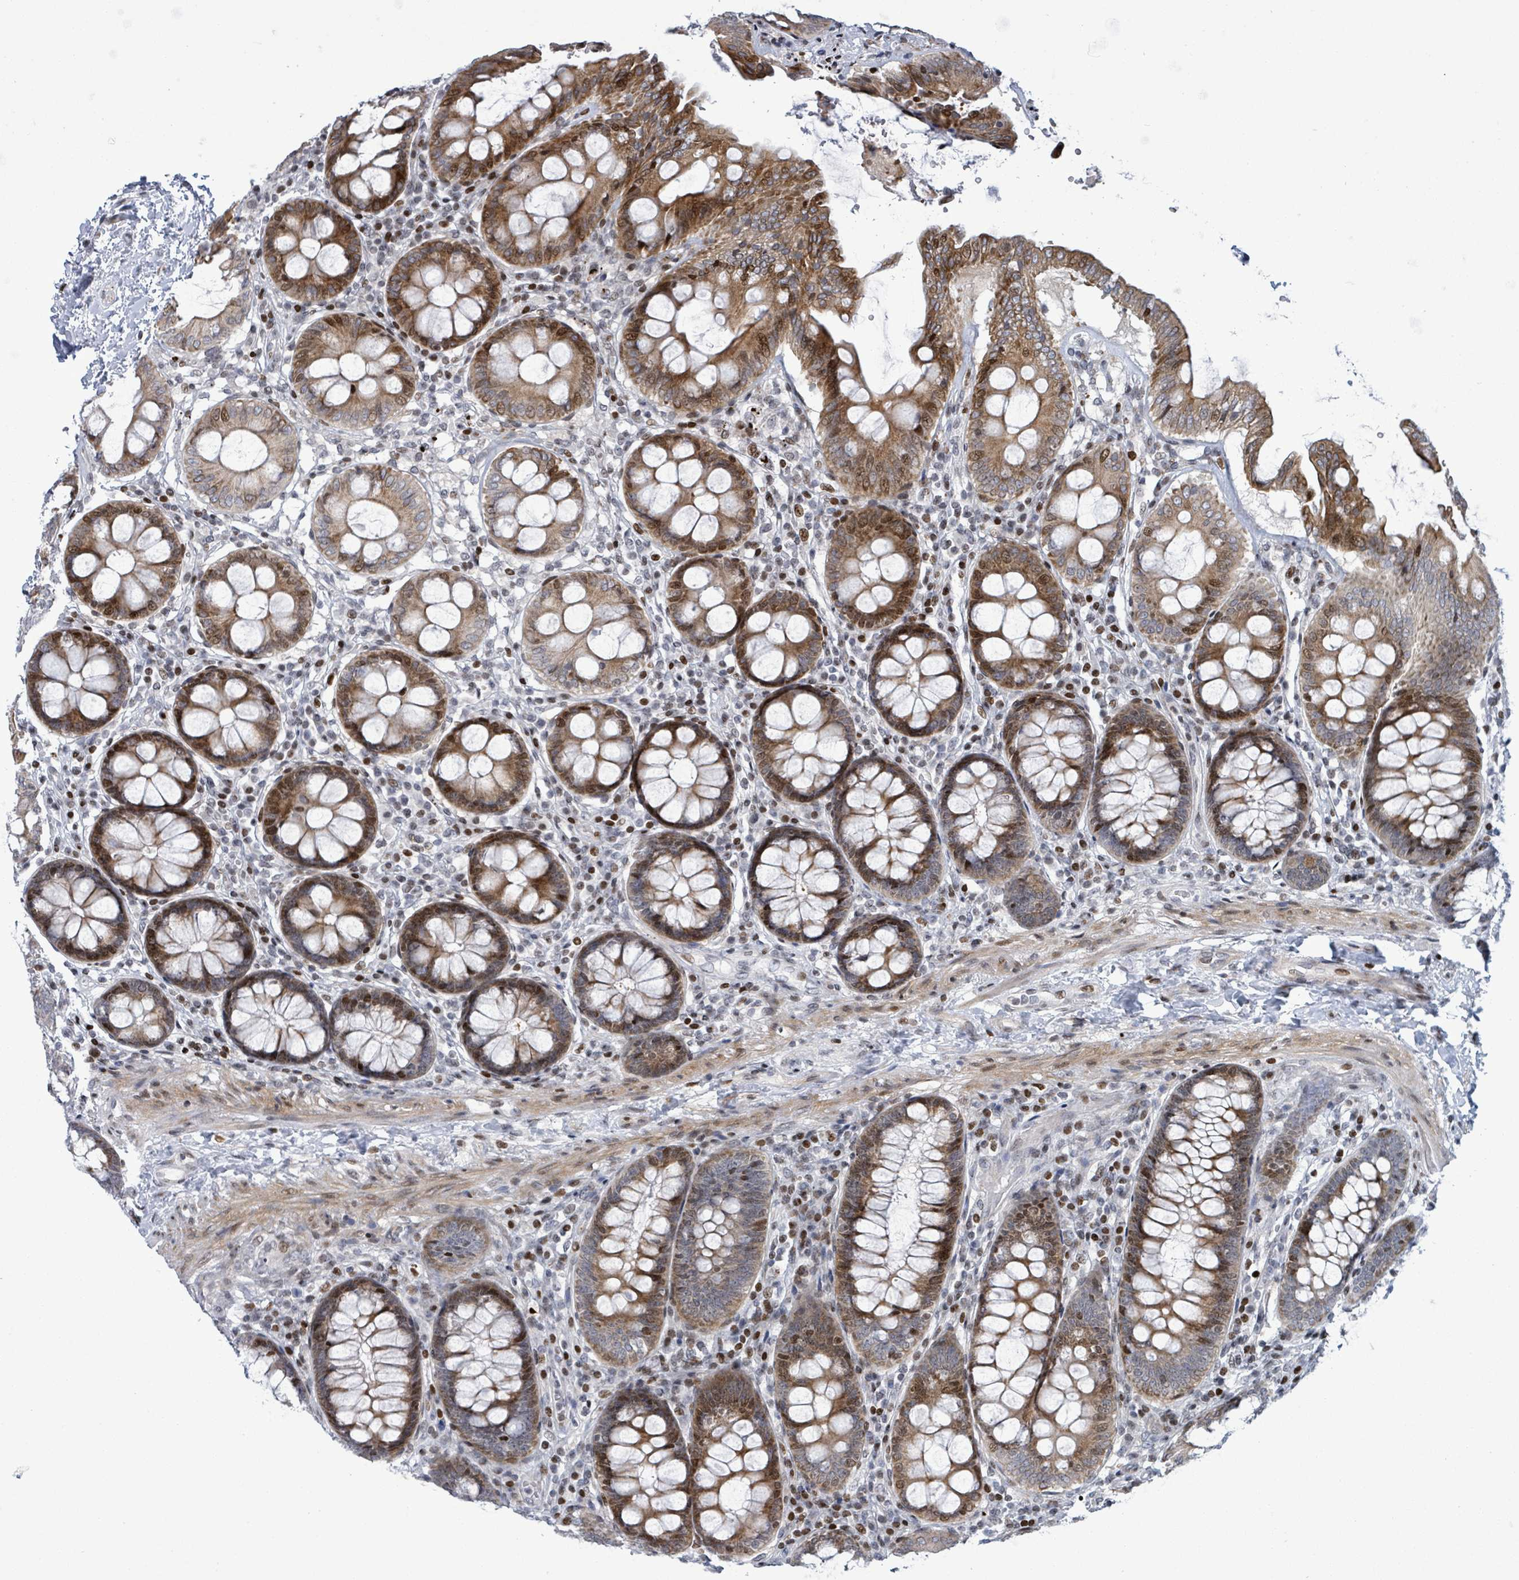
{"staining": {"intensity": "moderate", "quantity": ">75%", "location": "cytoplasmic/membranous"}, "tissue": "colon", "cell_type": "Endothelial cells", "image_type": "normal", "snomed": [{"axis": "morphology", "description": "Normal tissue, NOS"}, {"axis": "topography", "description": "Colon"}], "caption": "A brown stain shows moderate cytoplasmic/membranous positivity of a protein in endothelial cells of unremarkable colon.", "gene": "FNDC4", "patient": {"sex": "male", "age": 84}}